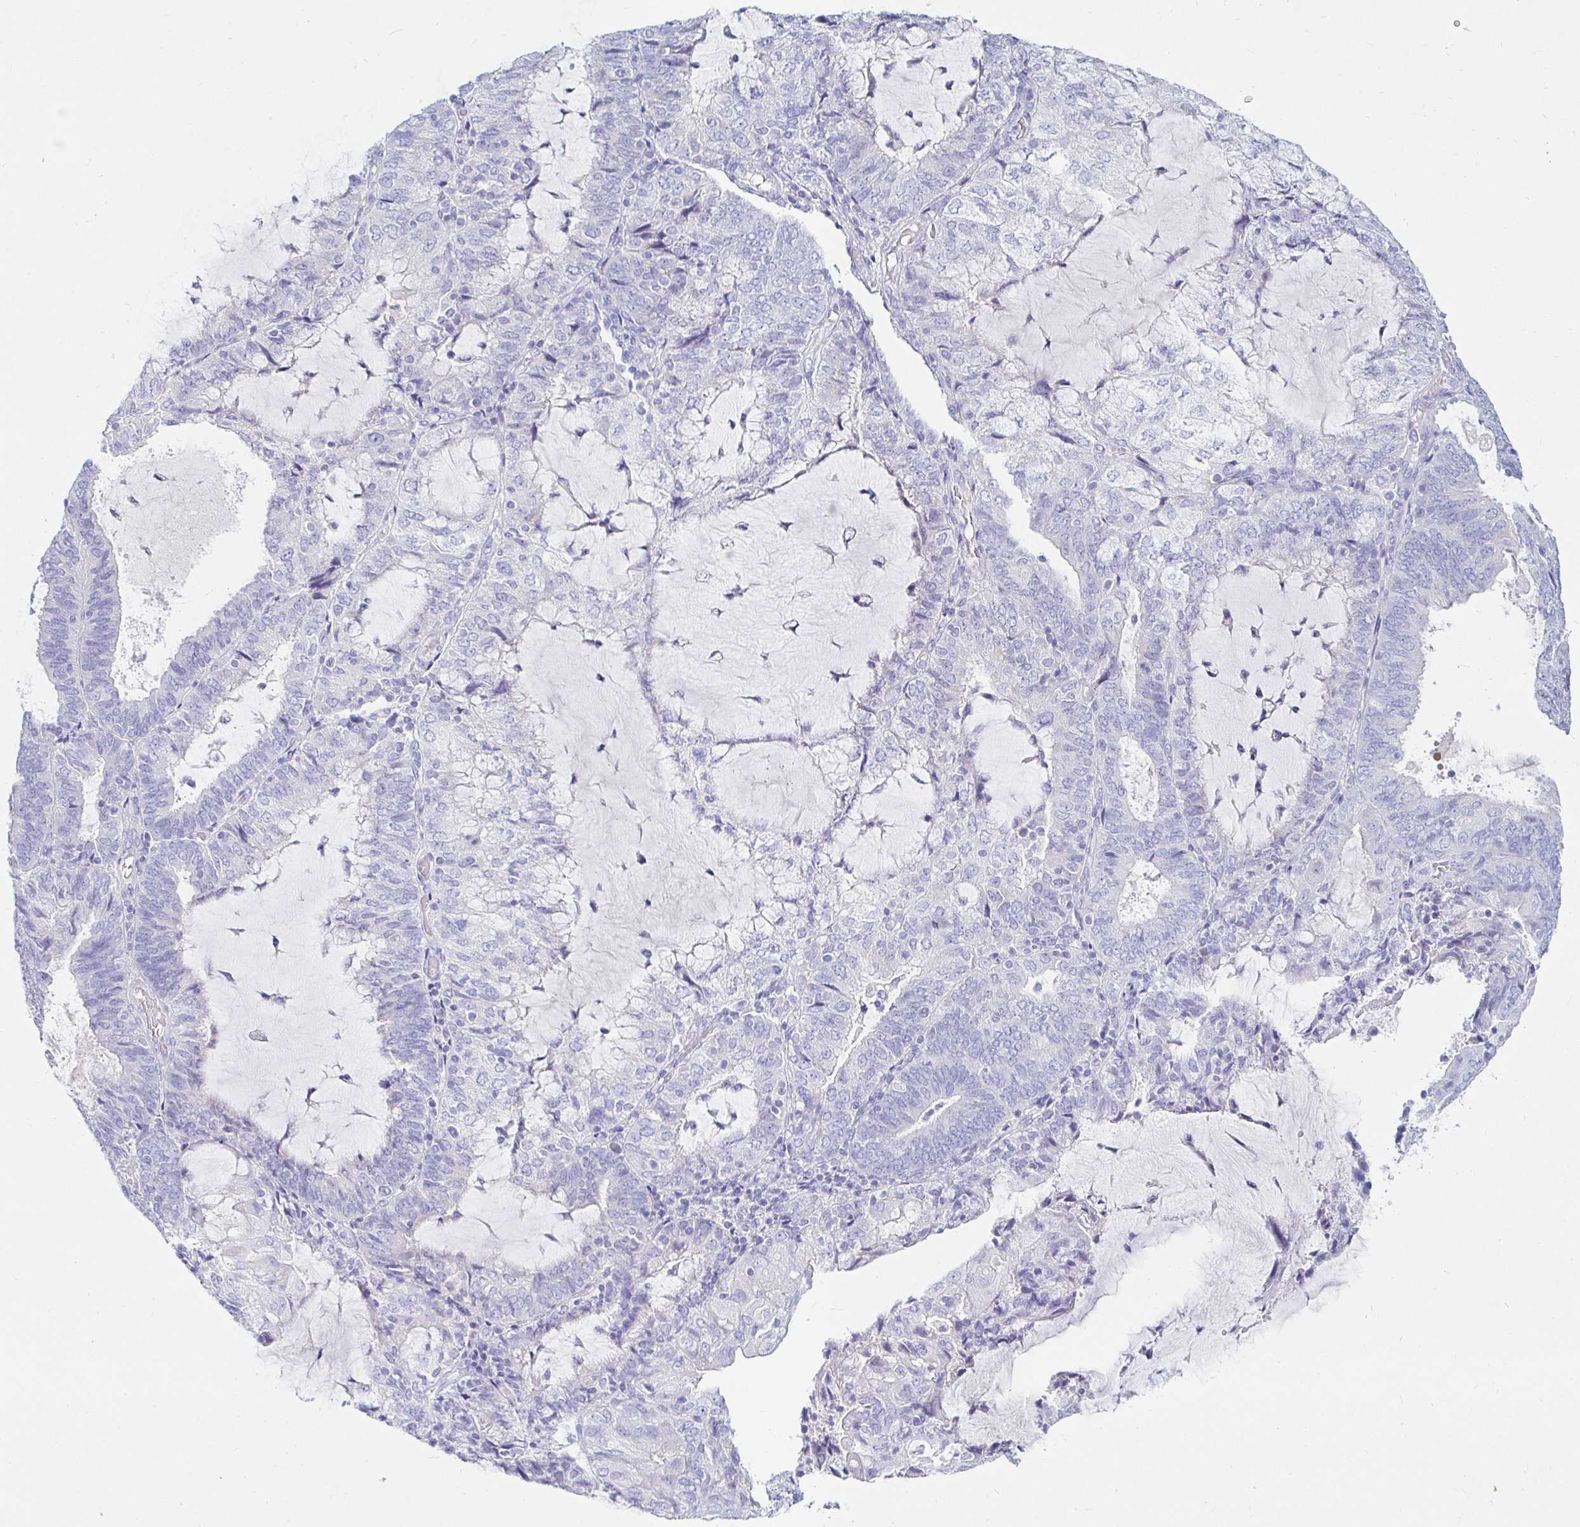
{"staining": {"intensity": "negative", "quantity": "none", "location": "none"}, "tissue": "endometrial cancer", "cell_type": "Tumor cells", "image_type": "cancer", "snomed": [{"axis": "morphology", "description": "Adenocarcinoma, NOS"}, {"axis": "topography", "description": "Endometrium"}], "caption": "IHC of human endometrial adenocarcinoma shows no staining in tumor cells.", "gene": "NR2E1", "patient": {"sex": "female", "age": 81}}